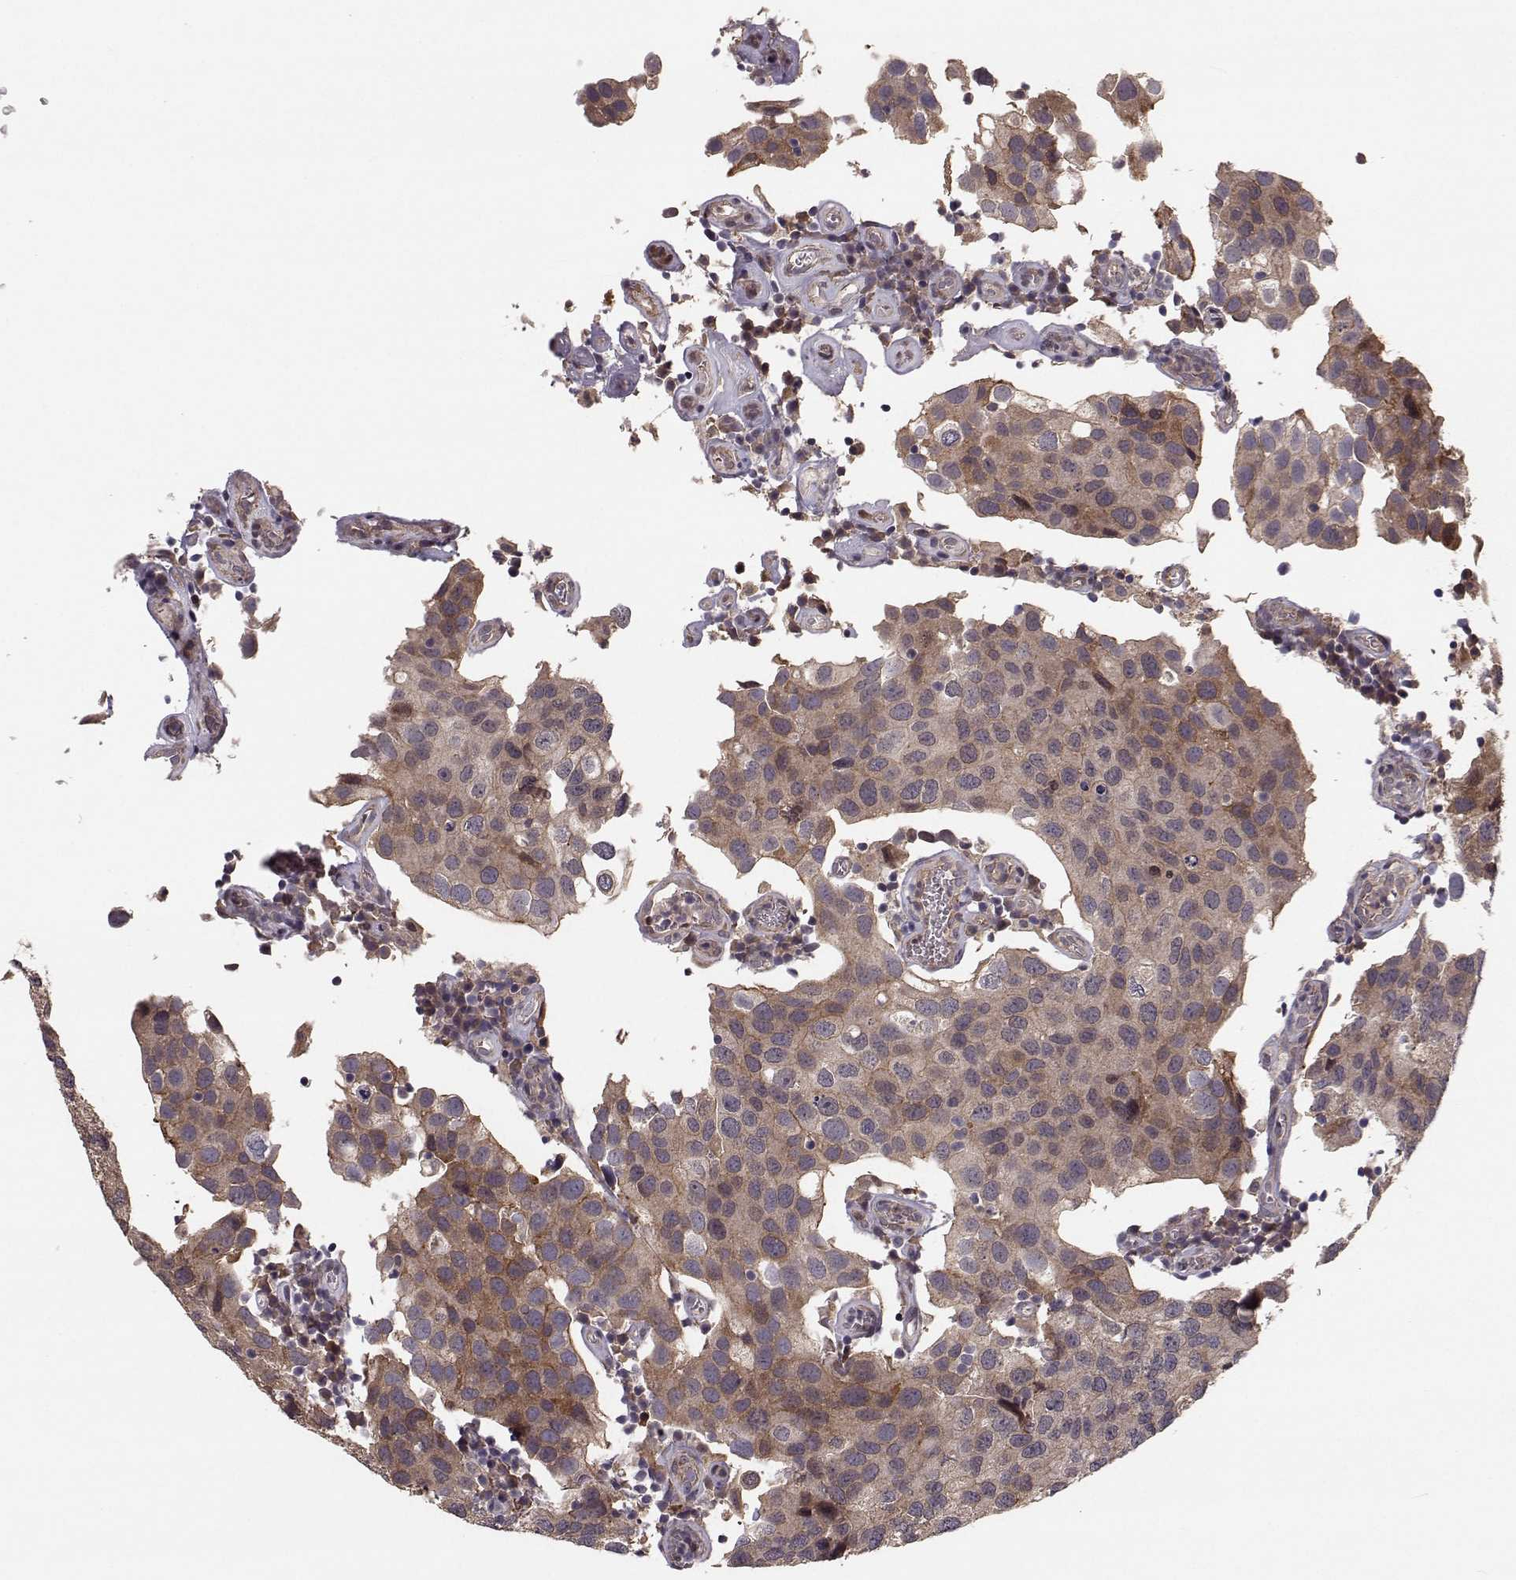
{"staining": {"intensity": "moderate", "quantity": "25%-75%", "location": "cytoplasmic/membranous"}, "tissue": "urothelial cancer", "cell_type": "Tumor cells", "image_type": "cancer", "snomed": [{"axis": "morphology", "description": "Urothelial carcinoma, High grade"}, {"axis": "topography", "description": "Urinary bladder"}], "caption": "Moderate cytoplasmic/membranous expression is seen in approximately 25%-75% of tumor cells in urothelial carcinoma (high-grade). The staining is performed using DAB (3,3'-diaminobenzidine) brown chromogen to label protein expression. The nuclei are counter-stained blue using hematoxylin.", "gene": "PLEKHG3", "patient": {"sex": "male", "age": 79}}